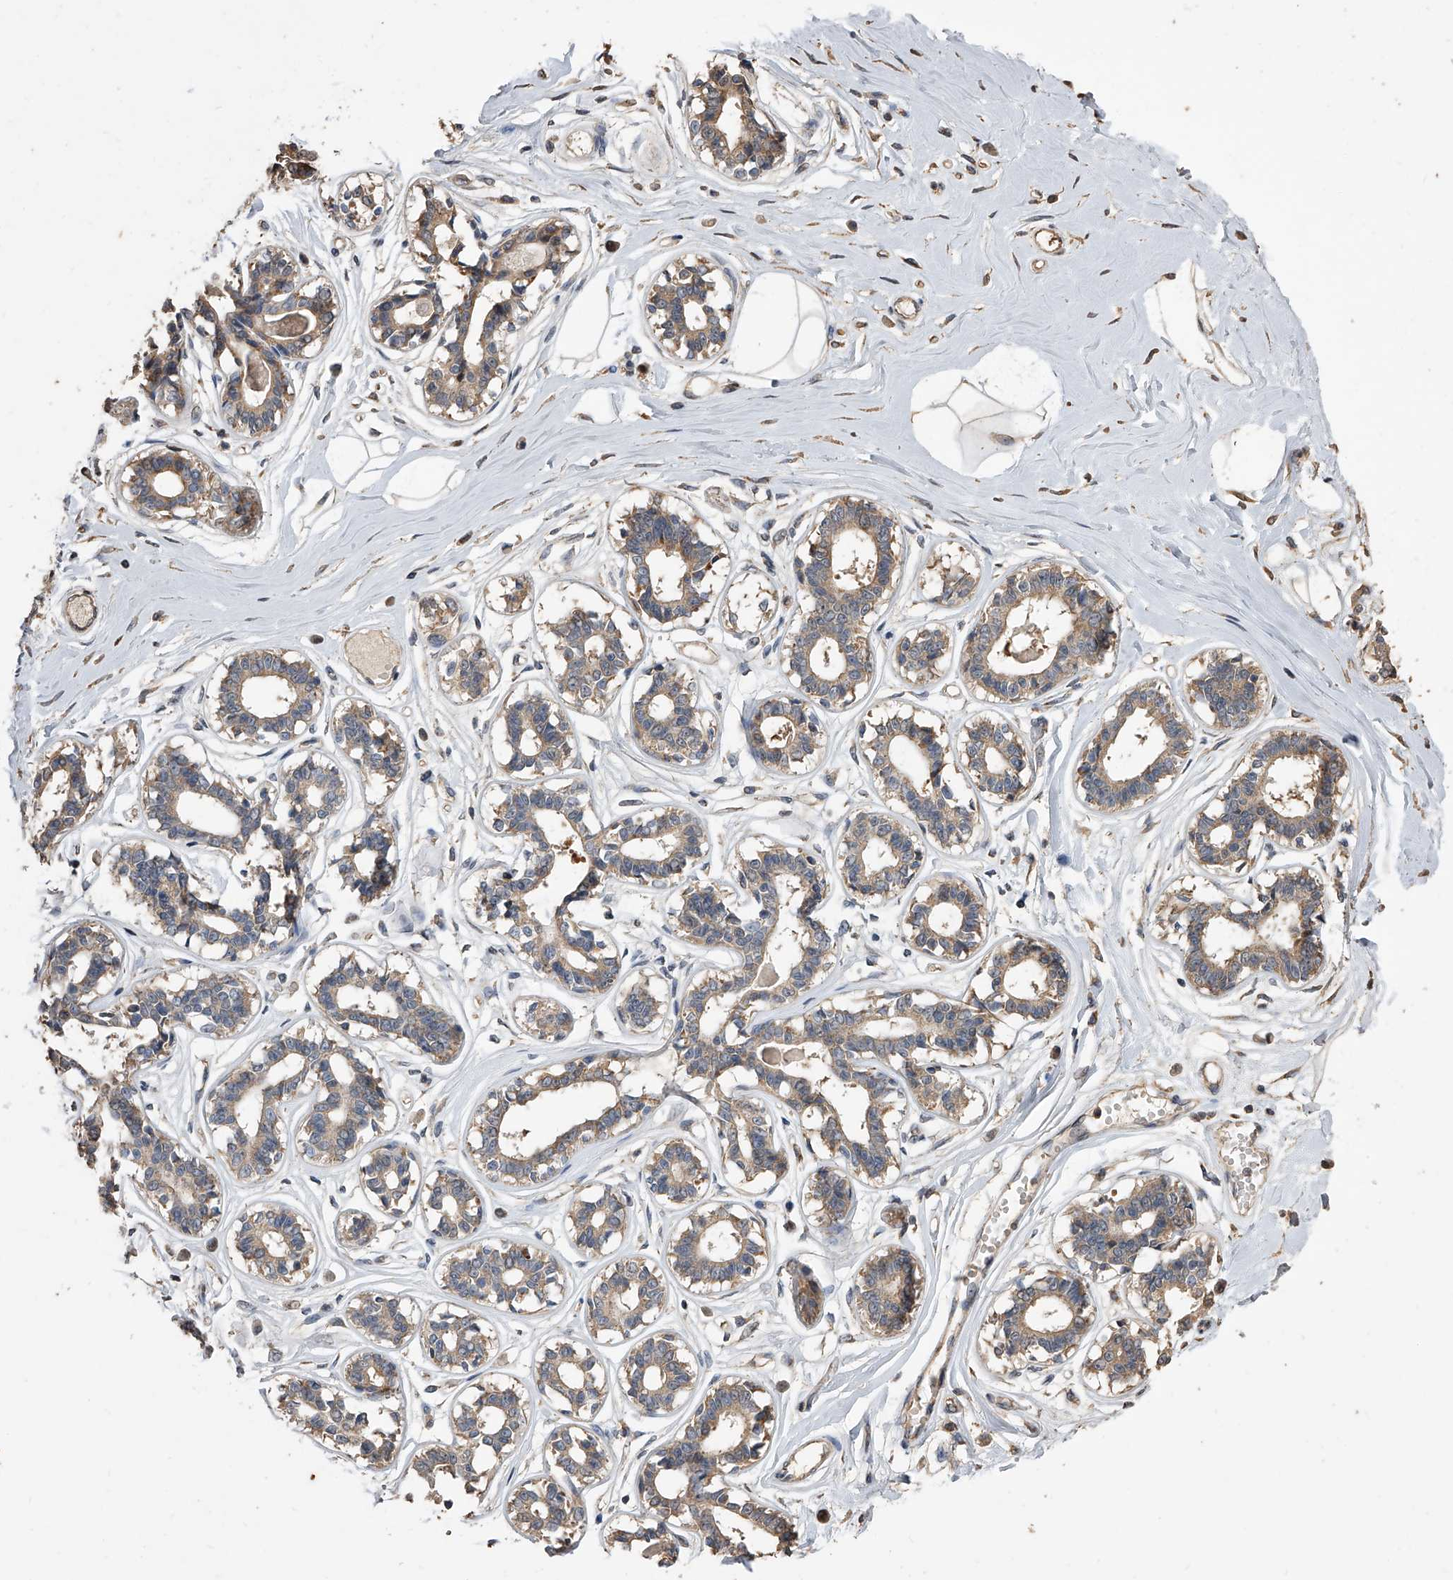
{"staining": {"intensity": "negative", "quantity": "none", "location": "none"}, "tissue": "breast", "cell_type": "Adipocytes", "image_type": "normal", "snomed": [{"axis": "morphology", "description": "Normal tissue, NOS"}, {"axis": "topography", "description": "Breast"}], "caption": "Normal breast was stained to show a protein in brown. There is no significant positivity in adipocytes.", "gene": "LTV1", "patient": {"sex": "female", "age": 45}}